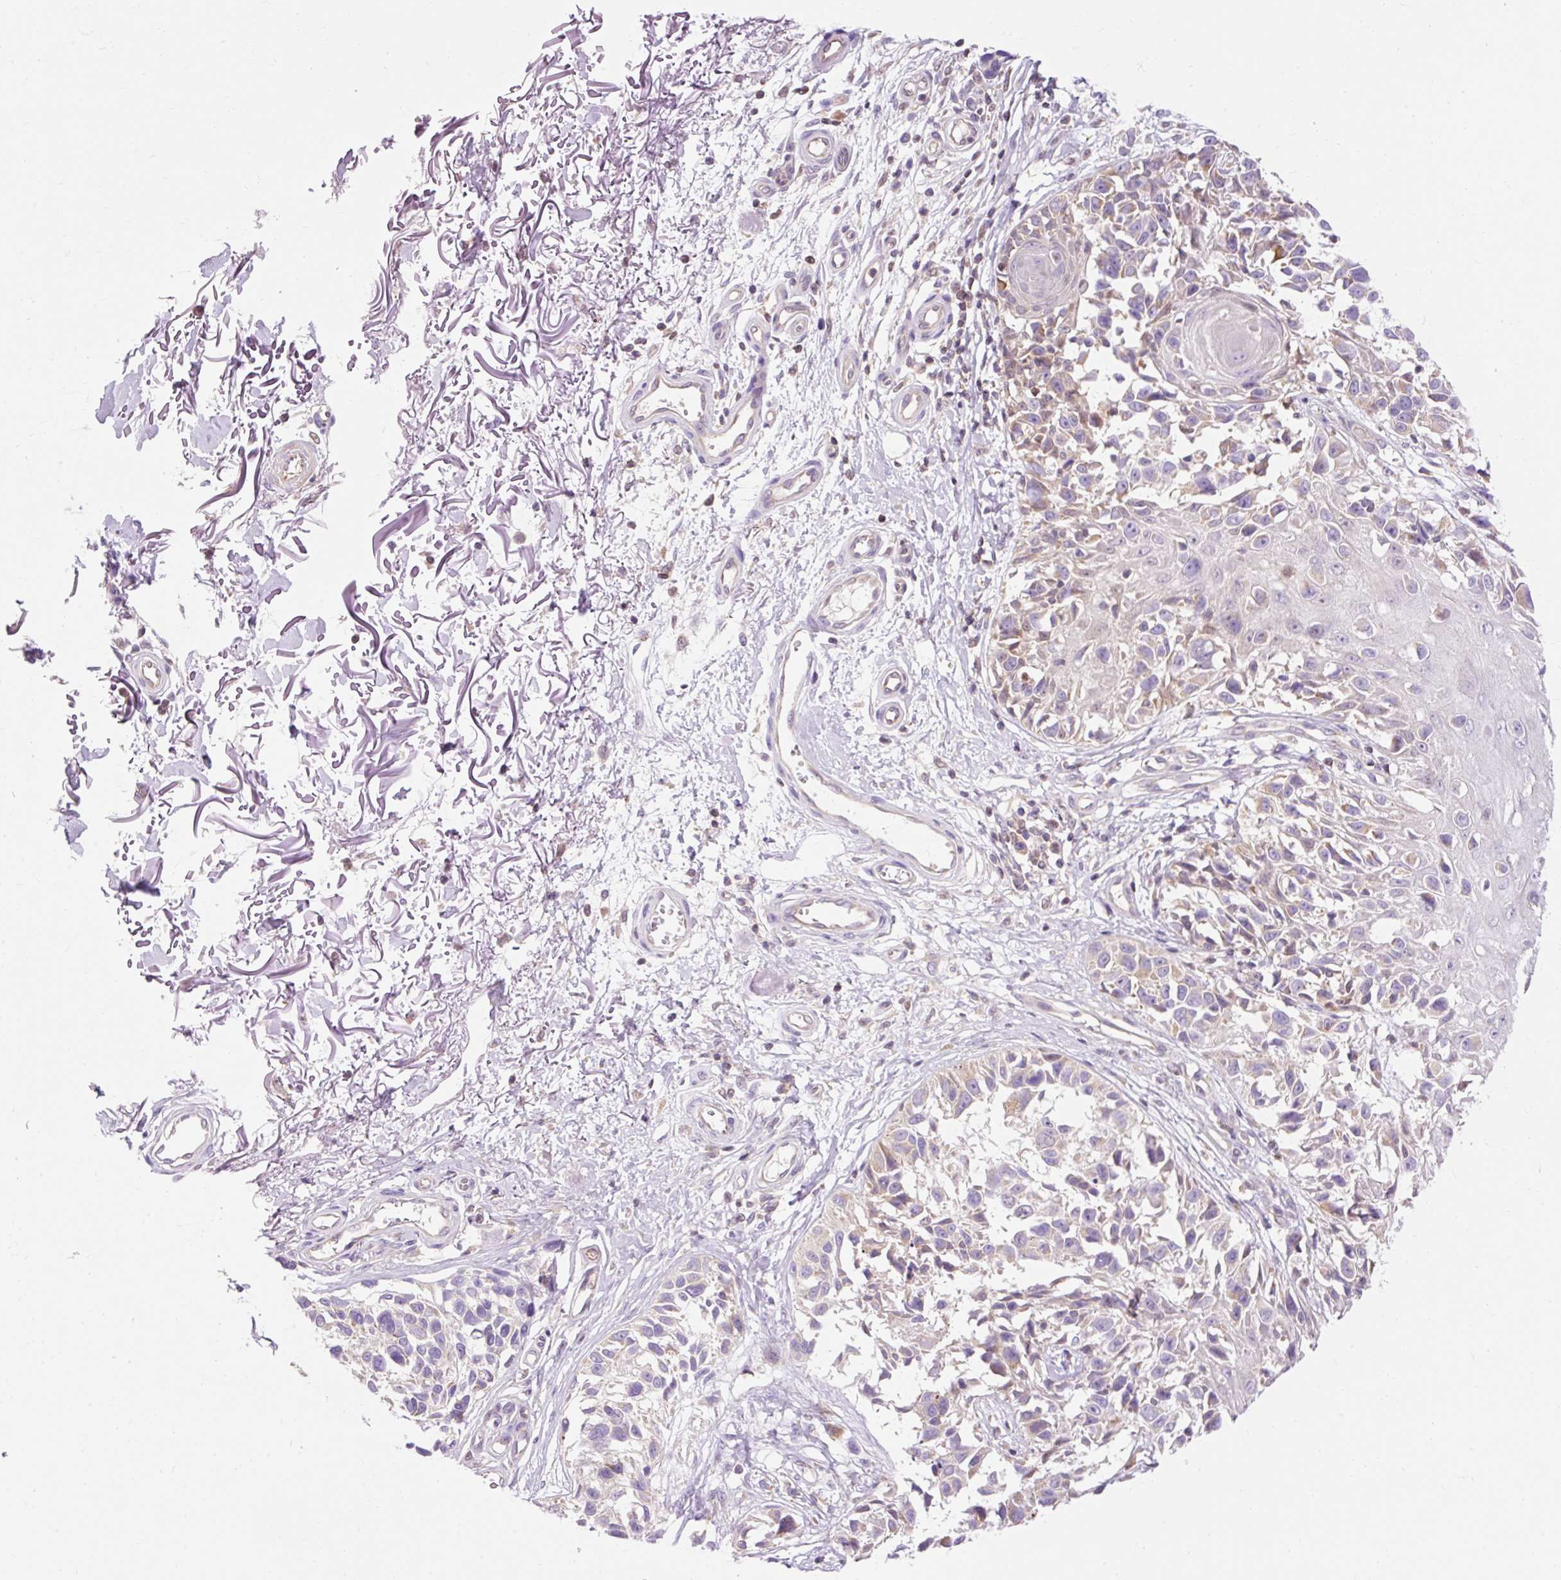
{"staining": {"intensity": "moderate", "quantity": "<25%", "location": "cytoplasmic/membranous"}, "tissue": "melanoma", "cell_type": "Tumor cells", "image_type": "cancer", "snomed": [{"axis": "morphology", "description": "Malignant melanoma, NOS"}, {"axis": "topography", "description": "Skin"}], "caption": "This photomicrograph reveals immunohistochemistry (IHC) staining of human melanoma, with low moderate cytoplasmic/membranous expression in approximately <25% of tumor cells.", "gene": "IMMT", "patient": {"sex": "male", "age": 73}}